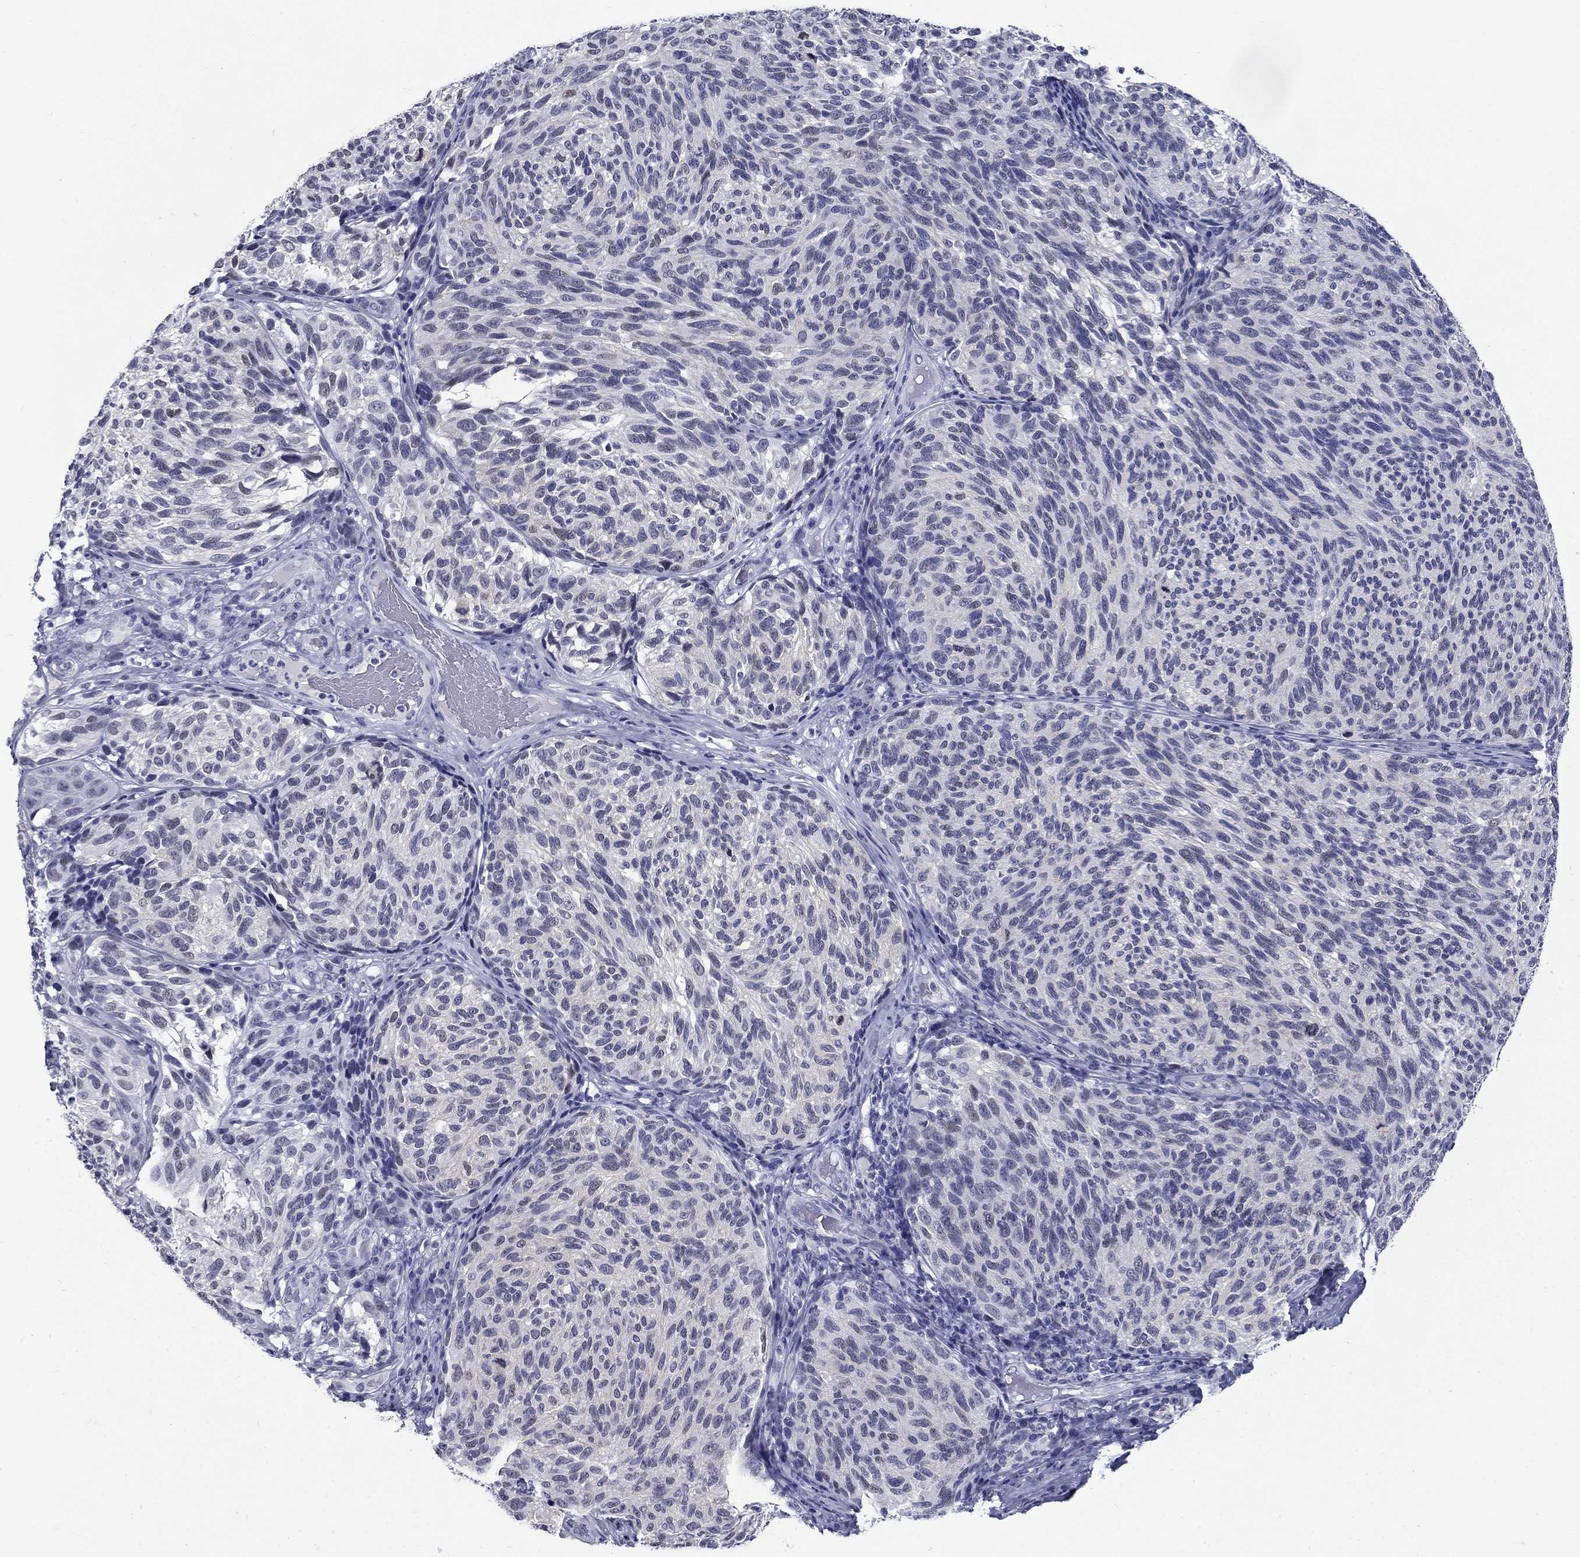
{"staining": {"intensity": "negative", "quantity": "none", "location": "none"}, "tissue": "melanoma", "cell_type": "Tumor cells", "image_type": "cancer", "snomed": [{"axis": "morphology", "description": "Malignant melanoma, NOS"}, {"axis": "topography", "description": "Skin"}], "caption": "Human melanoma stained for a protein using immunohistochemistry (IHC) shows no positivity in tumor cells.", "gene": "C4orf19", "patient": {"sex": "female", "age": 73}}